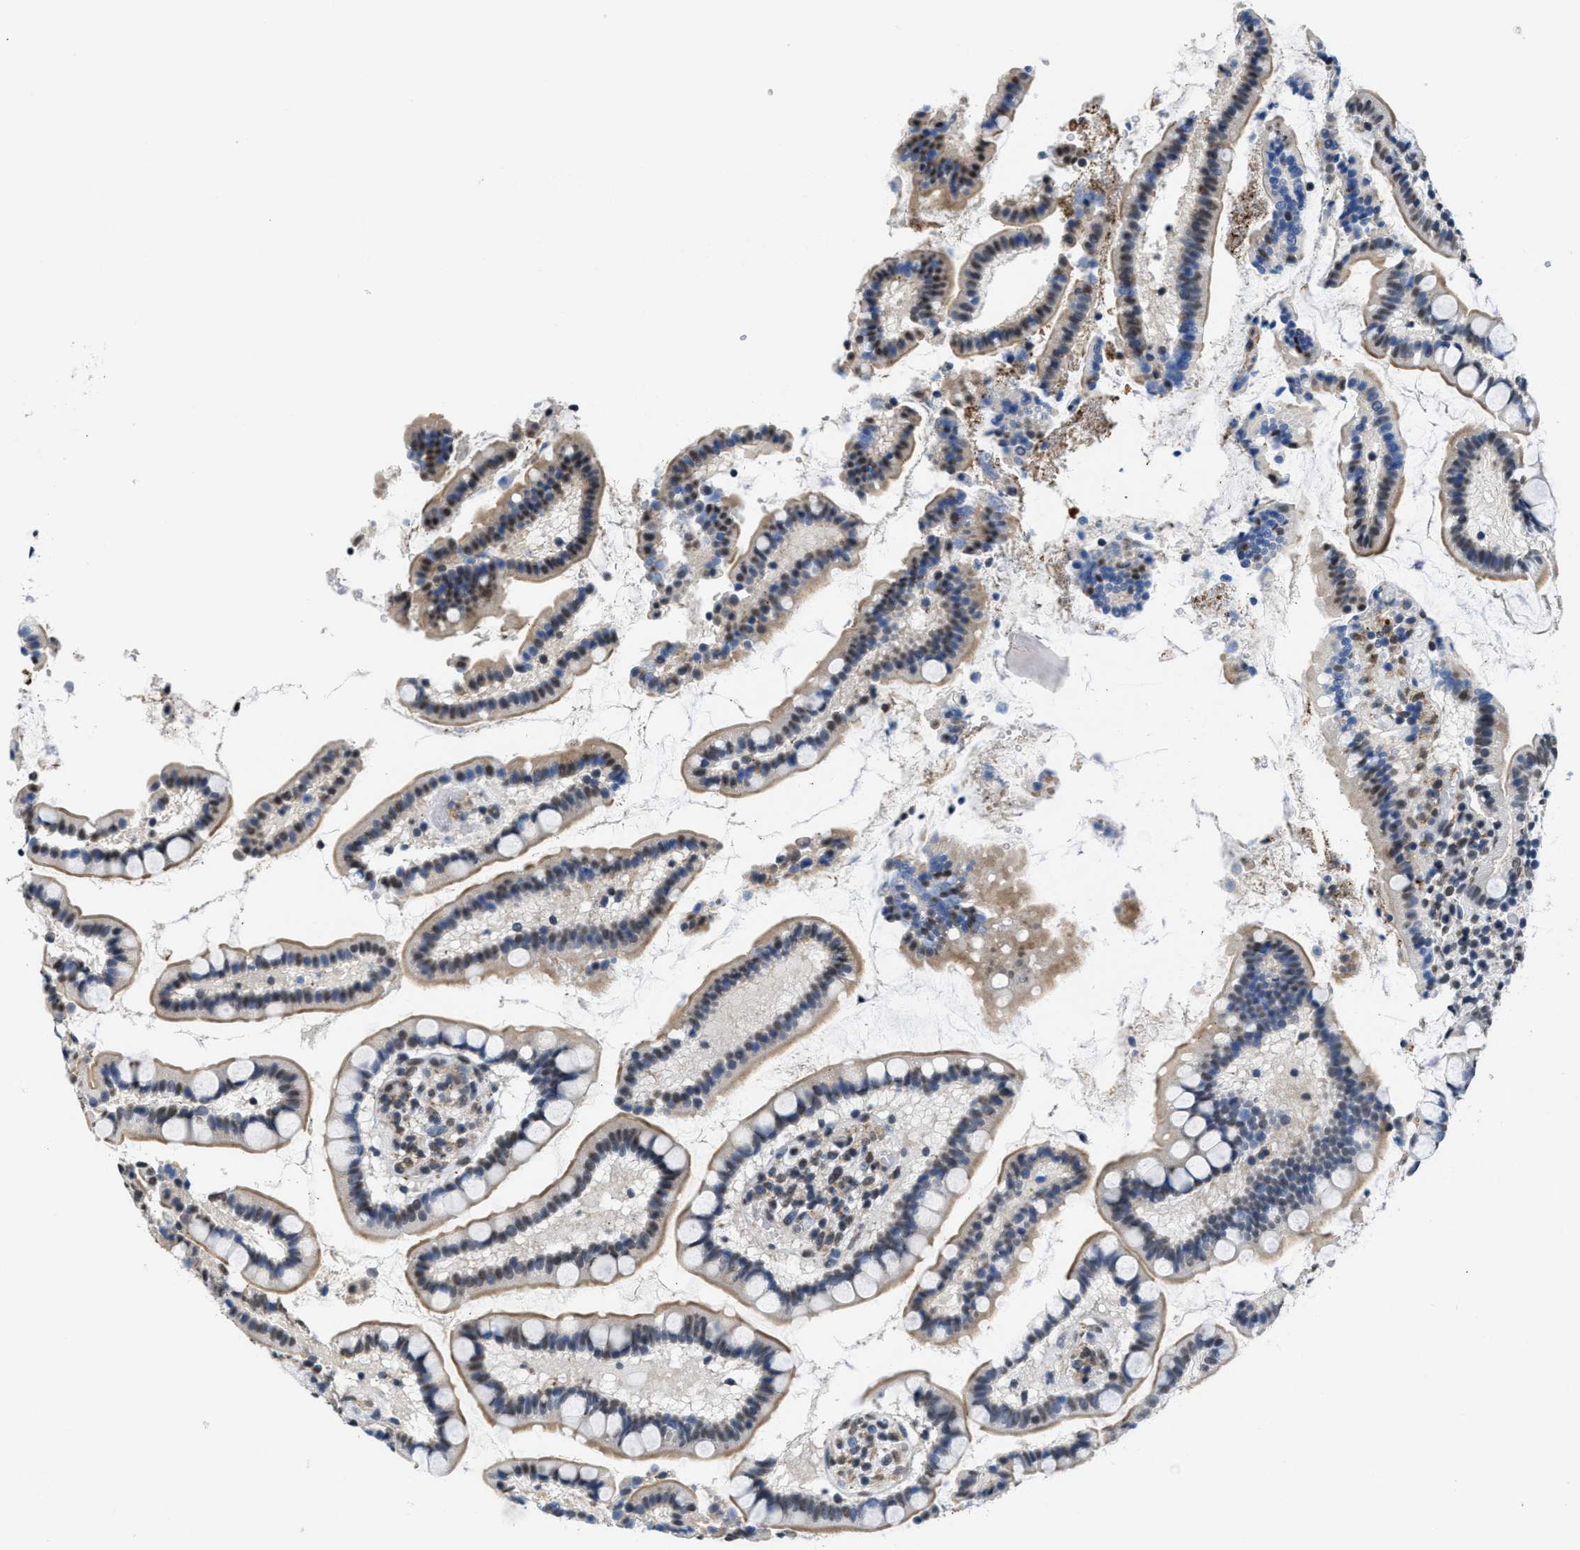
{"staining": {"intensity": "weak", "quantity": ">75%", "location": "cytoplasmic/membranous,nuclear"}, "tissue": "small intestine", "cell_type": "Glandular cells", "image_type": "normal", "snomed": [{"axis": "morphology", "description": "Normal tissue, NOS"}, {"axis": "topography", "description": "Small intestine"}], "caption": "Brown immunohistochemical staining in unremarkable human small intestine demonstrates weak cytoplasmic/membranous,nuclear positivity in approximately >75% of glandular cells. (DAB (3,3'-diaminobenzidine) = brown stain, brightfield microscopy at high magnification).", "gene": "SUPT16H", "patient": {"sex": "female", "age": 84}}